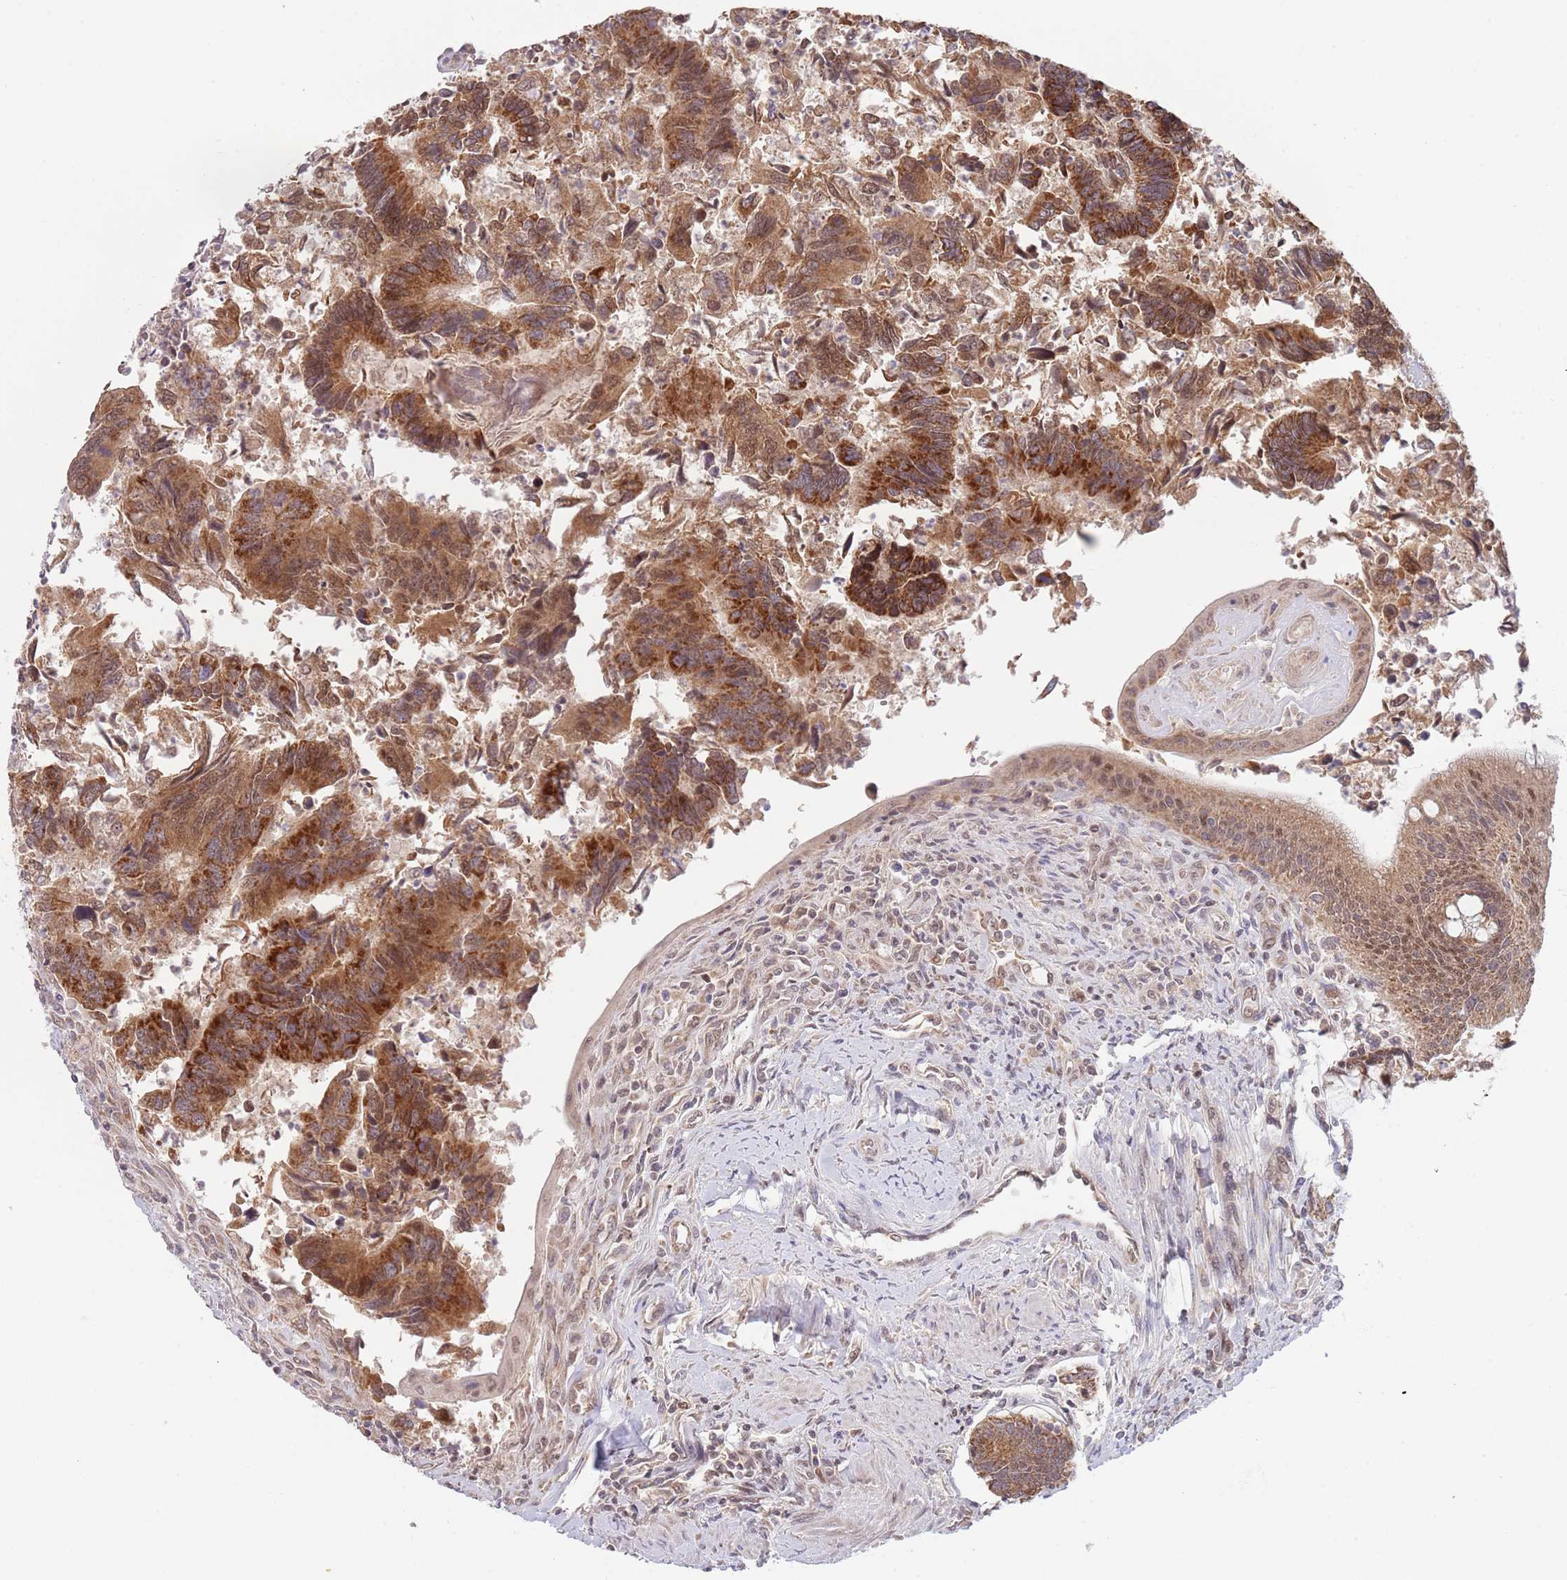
{"staining": {"intensity": "strong", "quantity": ">75%", "location": "cytoplasmic/membranous"}, "tissue": "colorectal cancer", "cell_type": "Tumor cells", "image_type": "cancer", "snomed": [{"axis": "morphology", "description": "Adenocarcinoma, NOS"}, {"axis": "topography", "description": "Colon"}], "caption": "High-power microscopy captured an immunohistochemistry photomicrograph of colorectal adenocarcinoma, revealing strong cytoplasmic/membranous expression in approximately >75% of tumor cells. (brown staining indicates protein expression, while blue staining denotes nuclei).", "gene": "TIMM13", "patient": {"sex": "female", "age": 67}}